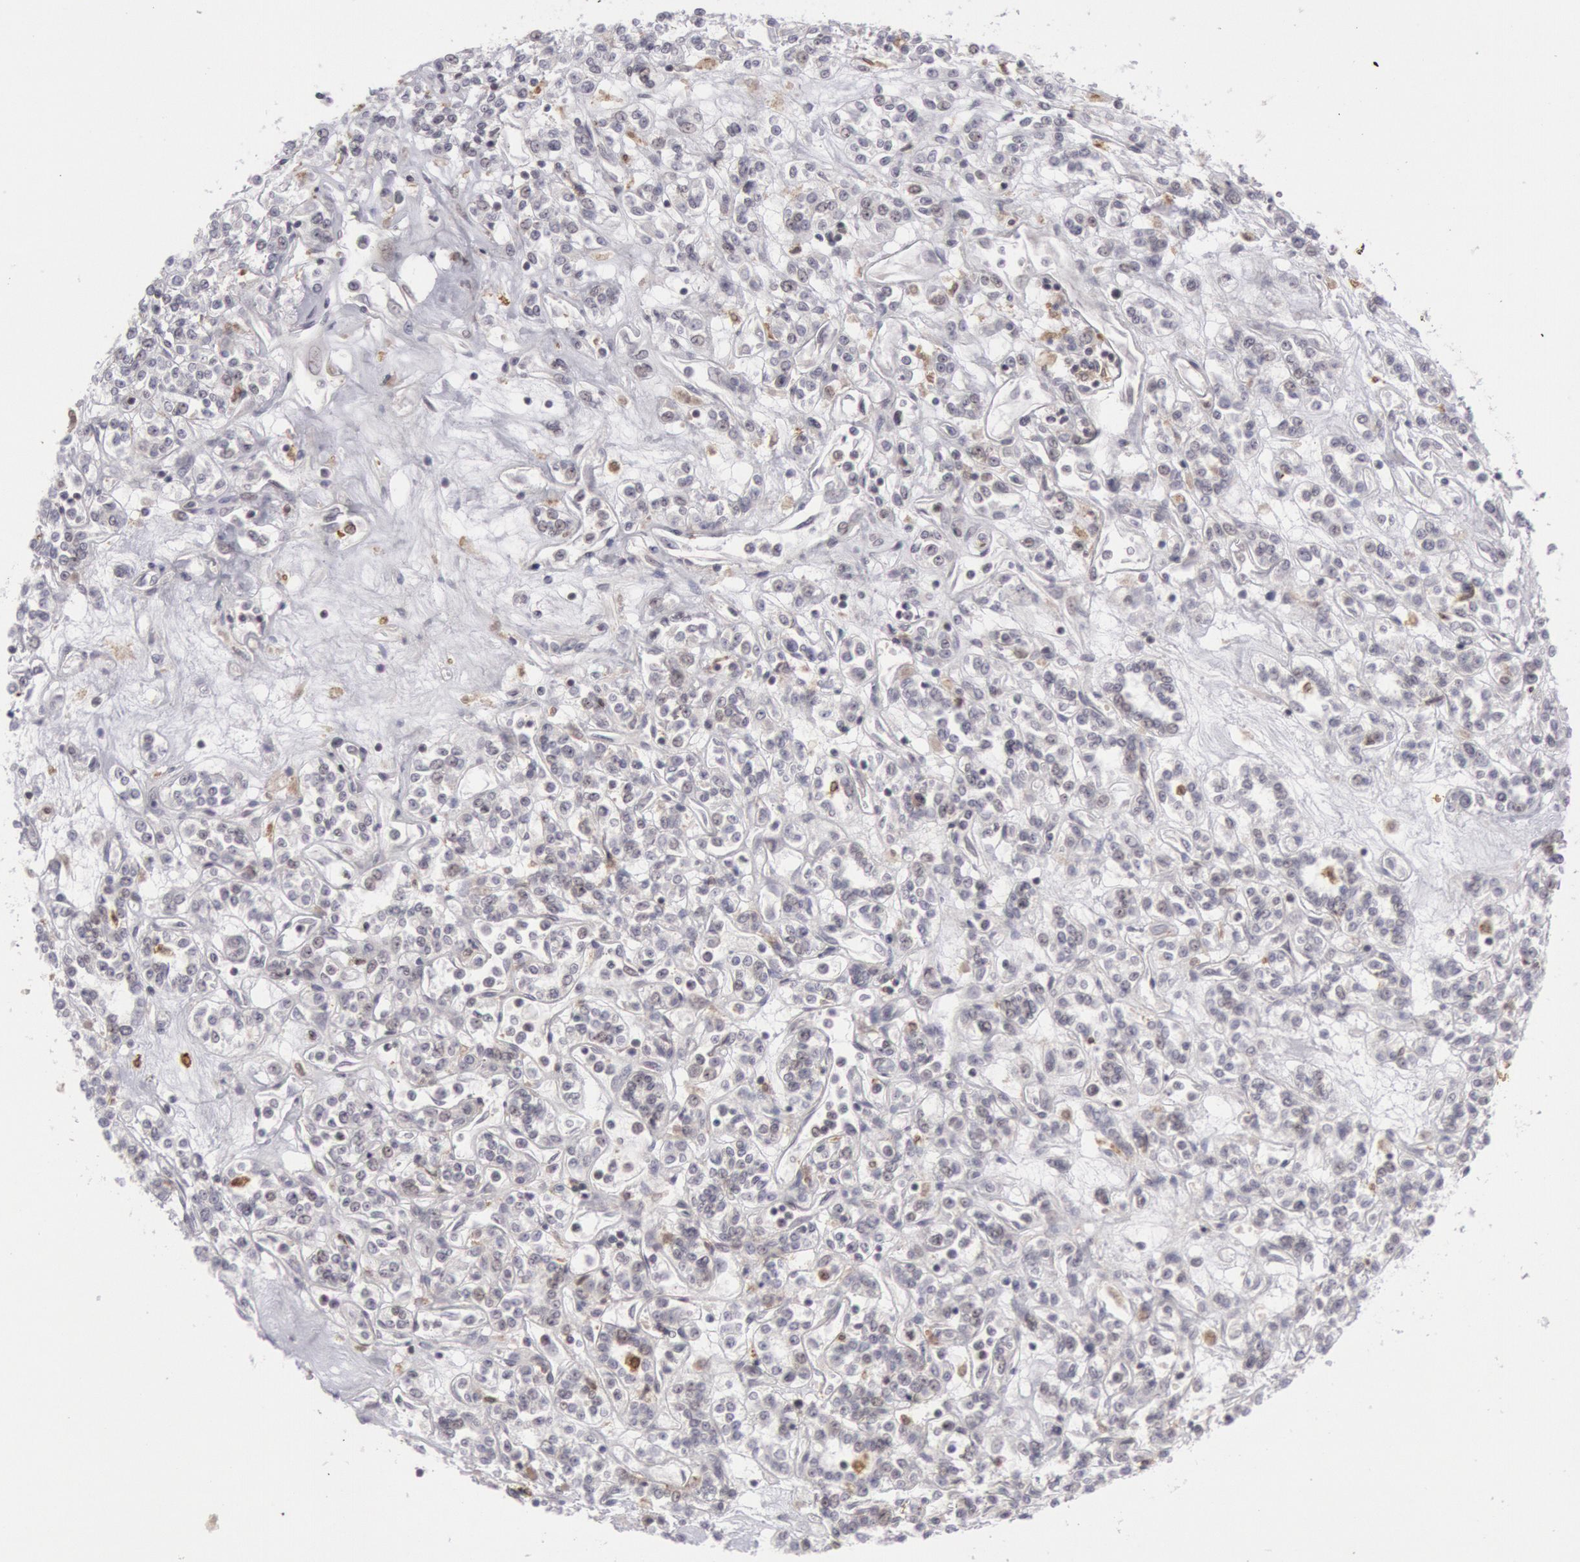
{"staining": {"intensity": "negative", "quantity": "none", "location": "none"}, "tissue": "renal cancer", "cell_type": "Tumor cells", "image_type": "cancer", "snomed": [{"axis": "morphology", "description": "Adenocarcinoma, NOS"}, {"axis": "topography", "description": "Kidney"}], "caption": "Renal cancer (adenocarcinoma) was stained to show a protein in brown. There is no significant expression in tumor cells.", "gene": "PTGS2", "patient": {"sex": "female", "age": 76}}